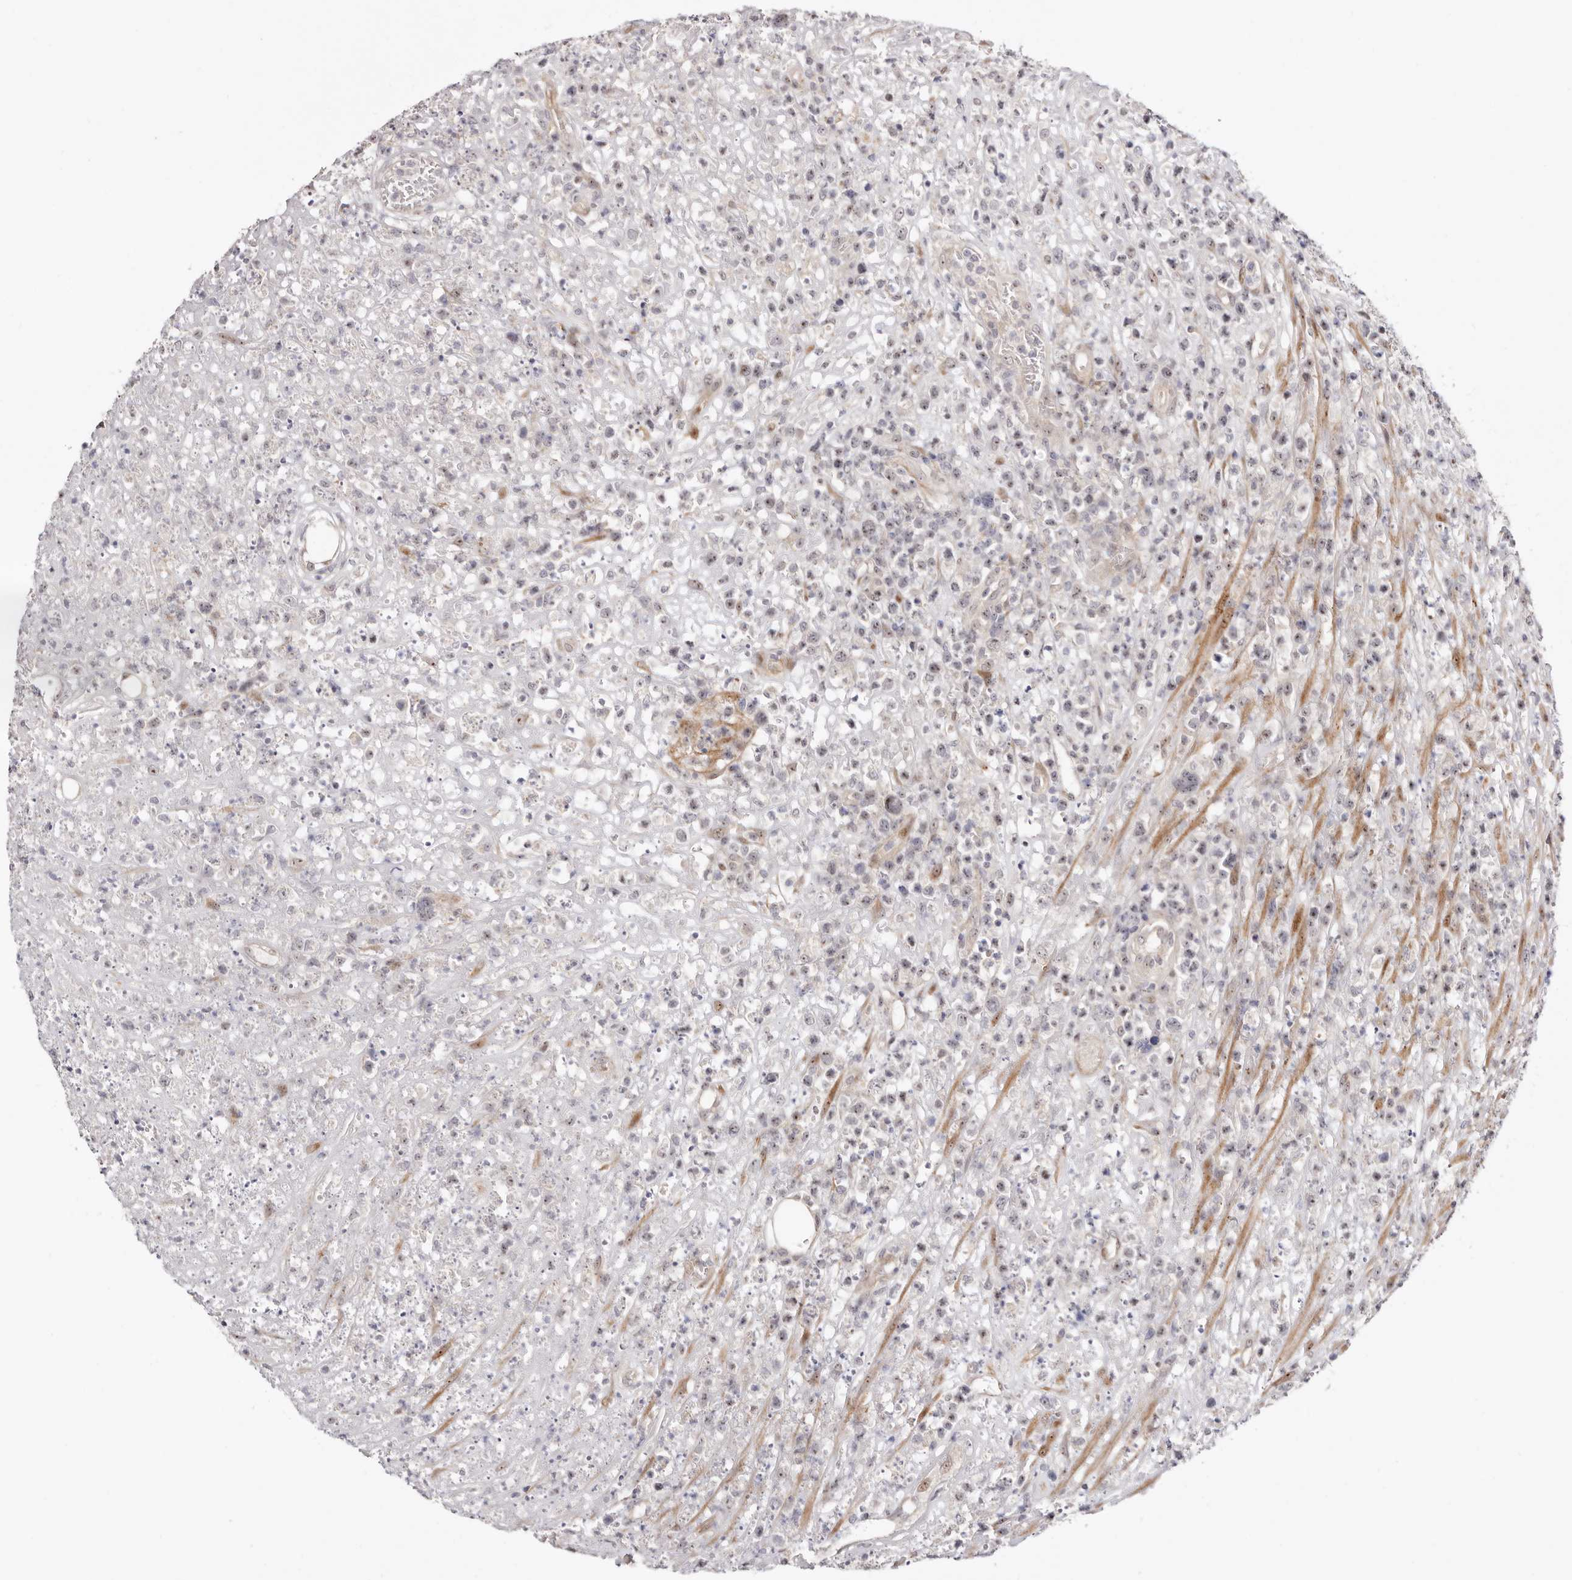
{"staining": {"intensity": "weak", "quantity": "<25%", "location": "nuclear"}, "tissue": "lymphoma", "cell_type": "Tumor cells", "image_type": "cancer", "snomed": [{"axis": "morphology", "description": "Malignant lymphoma, non-Hodgkin's type, High grade"}, {"axis": "topography", "description": "Colon"}], "caption": "Immunohistochemistry of lymphoma reveals no expression in tumor cells.", "gene": "ODF2L", "patient": {"sex": "female", "age": 53}}